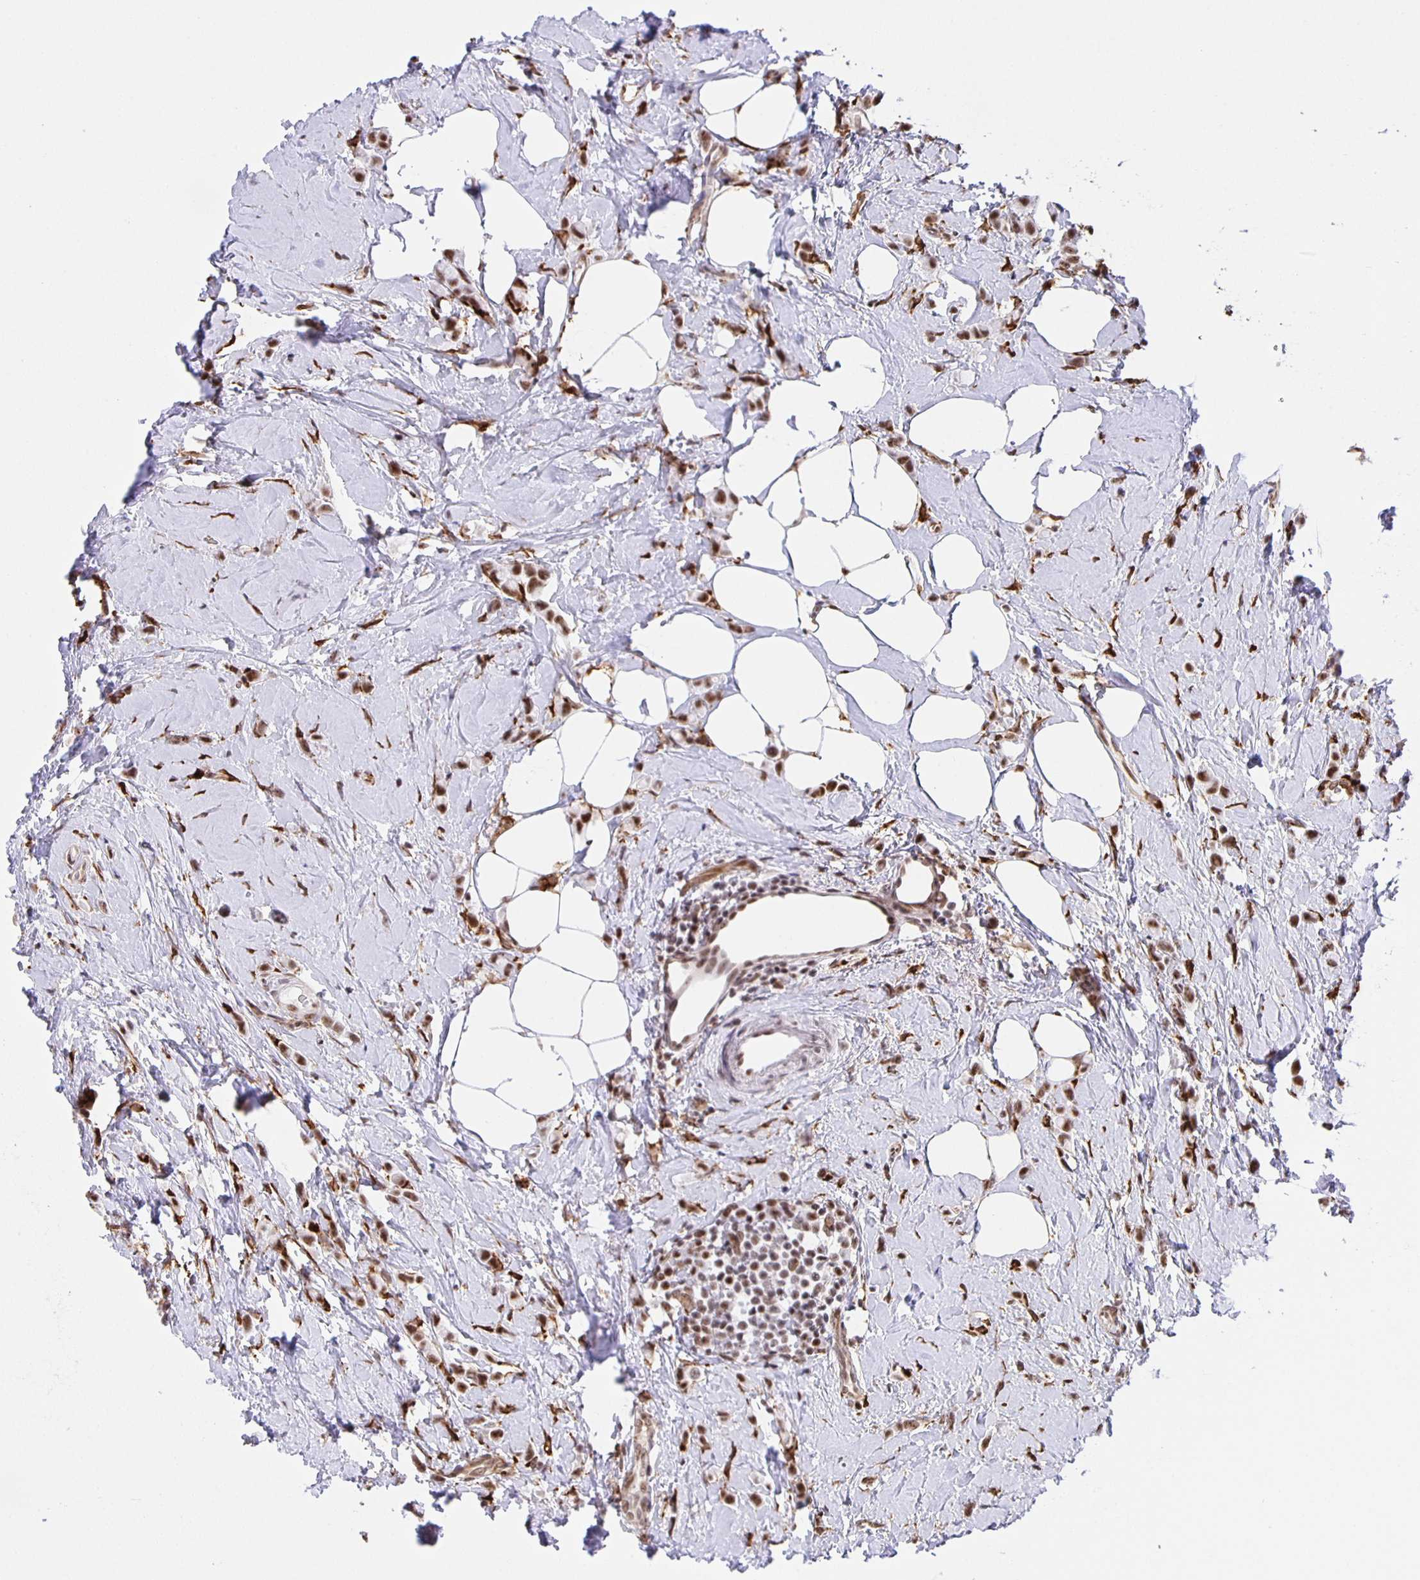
{"staining": {"intensity": "moderate", "quantity": ">75%", "location": "nuclear"}, "tissue": "breast cancer", "cell_type": "Tumor cells", "image_type": "cancer", "snomed": [{"axis": "morphology", "description": "Lobular carcinoma"}, {"axis": "topography", "description": "Breast"}], "caption": "High-magnification brightfield microscopy of breast lobular carcinoma stained with DAB (3,3'-diaminobenzidine) (brown) and counterstained with hematoxylin (blue). tumor cells exhibit moderate nuclear positivity is seen in about>75% of cells.", "gene": "ZRANB2", "patient": {"sex": "female", "age": 66}}